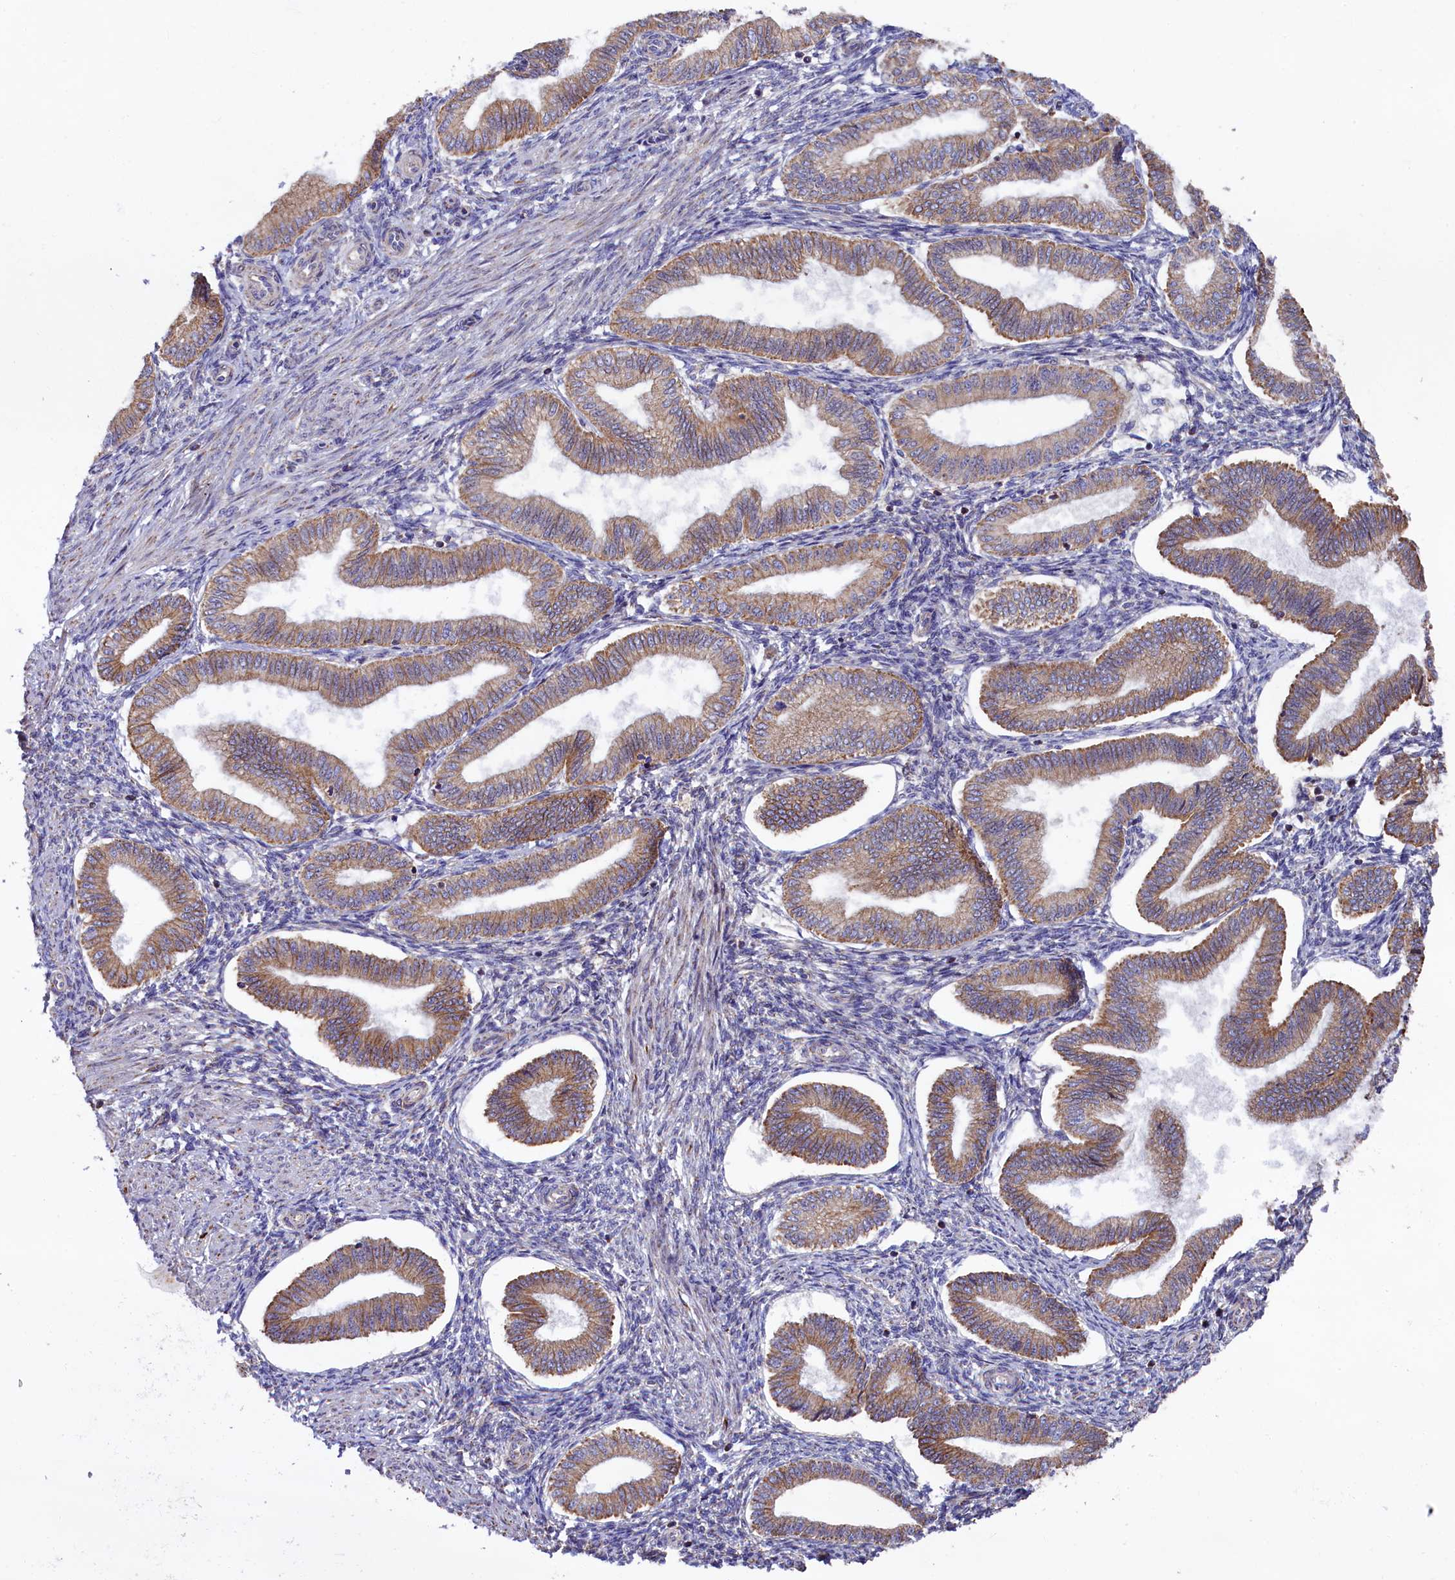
{"staining": {"intensity": "weak", "quantity": "<25%", "location": "cytoplasmic/membranous"}, "tissue": "endometrium", "cell_type": "Cells in endometrial stroma", "image_type": "normal", "snomed": [{"axis": "morphology", "description": "Normal tissue, NOS"}, {"axis": "topography", "description": "Endometrium"}], "caption": "Endometrium was stained to show a protein in brown. There is no significant staining in cells in endometrial stroma. (Stains: DAB immunohistochemistry with hematoxylin counter stain, Microscopy: brightfield microscopy at high magnification).", "gene": "ZSWIM1", "patient": {"sex": "female", "age": 39}}